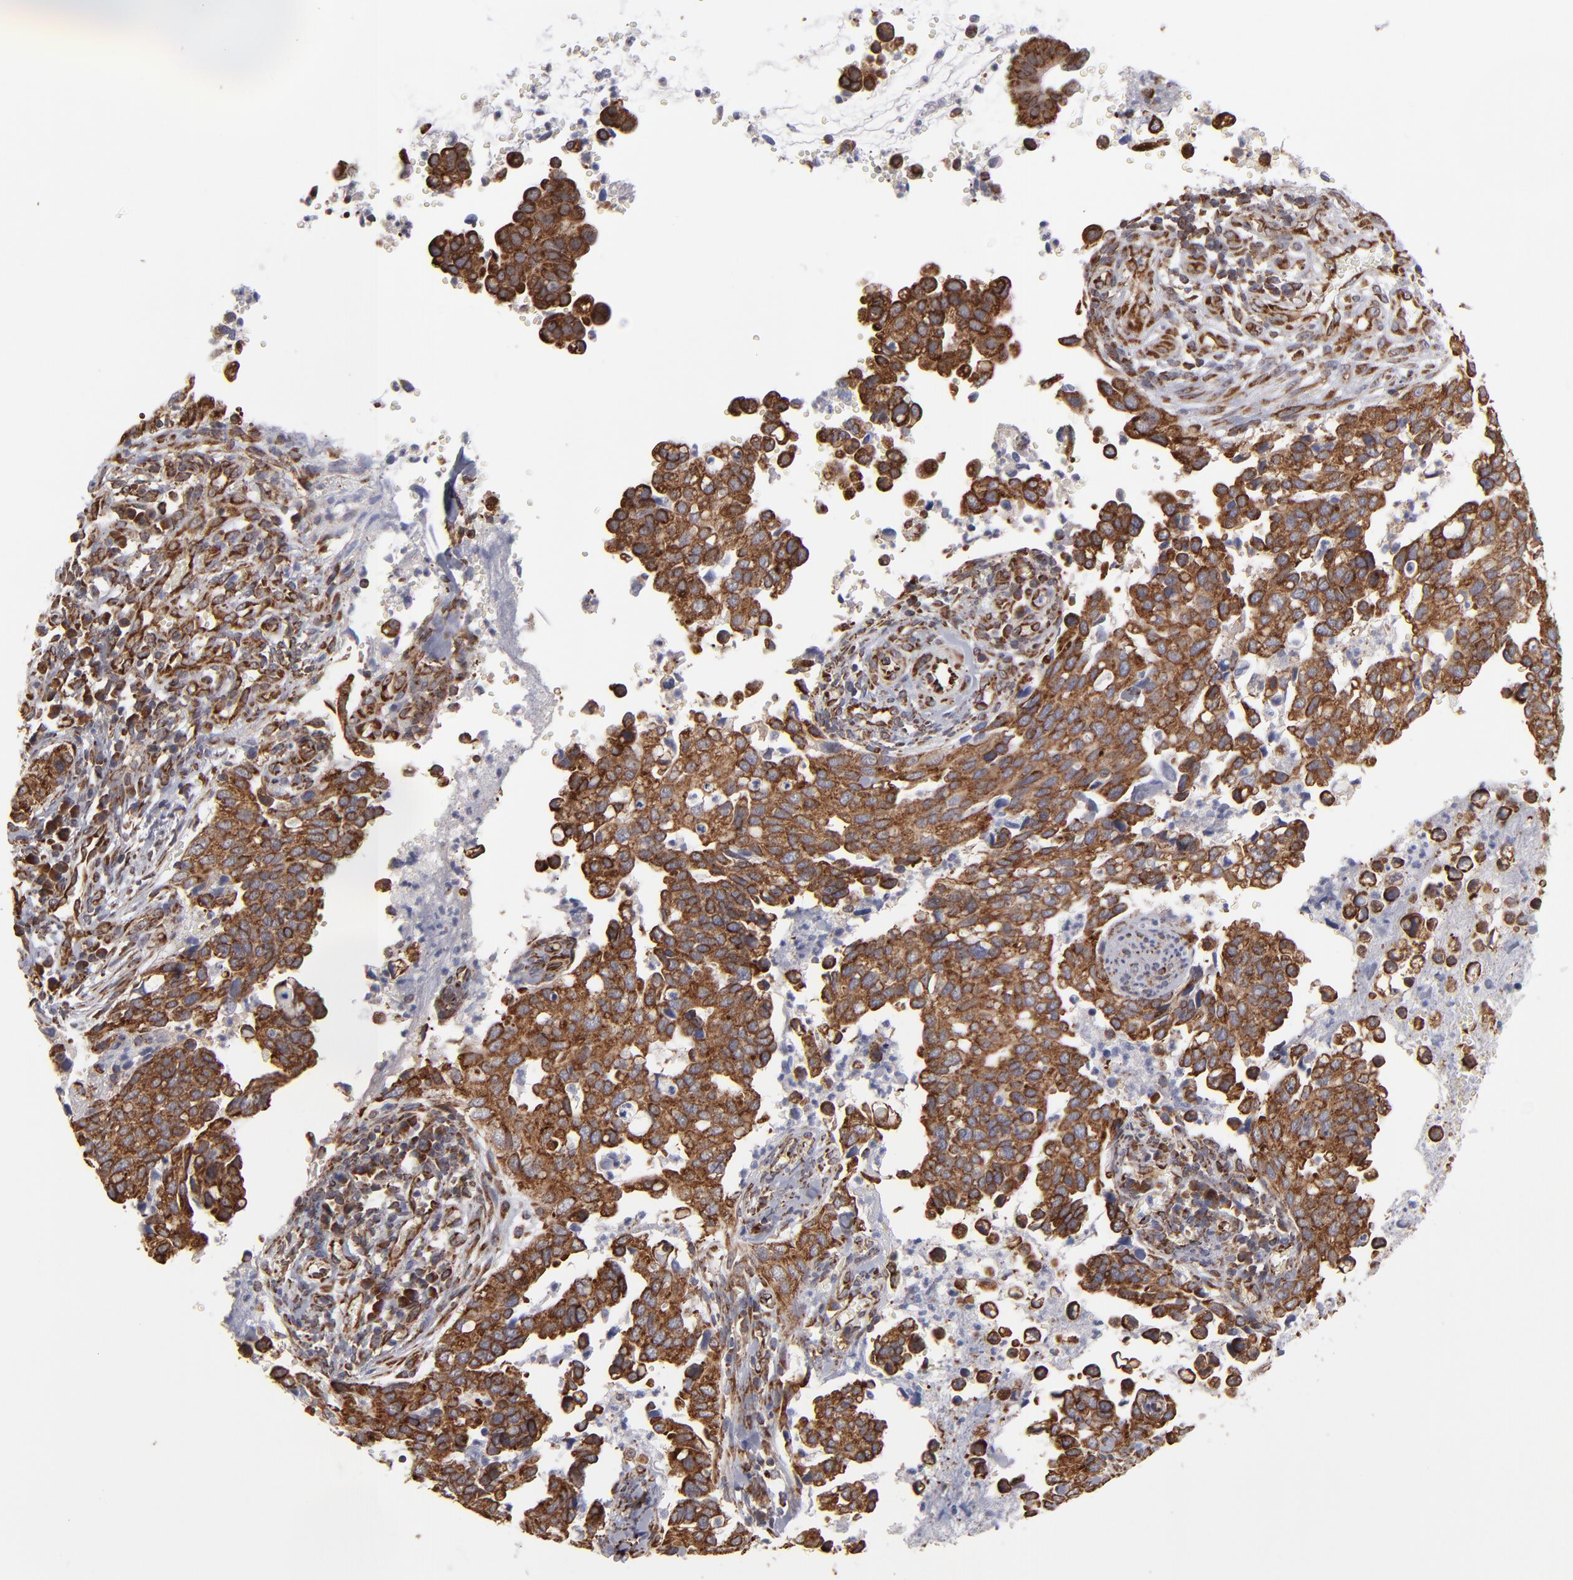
{"staining": {"intensity": "strong", "quantity": ">75%", "location": "cytoplasmic/membranous"}, "tissue": "cervical cancer", "cell_type": "Tumor cells", "image_type": "cancer", "snomed": [{"axis": "morphology", "description": "Normal tissue, NOS"}, {"axis": "morphology", "description": "Squamous cell carcinoma, NOS"}, {"axis": "topography", "description": "Cervix"}], "caption": "A brown stain labels strong cytoplasmic/membranous staining of a protein in cervical cancer tumor cells. (brown staining indicates protein expression, while blue staining denotes nuclei).", "gene": "KTN1", "patient": {"sex": "female", "age": 45}}